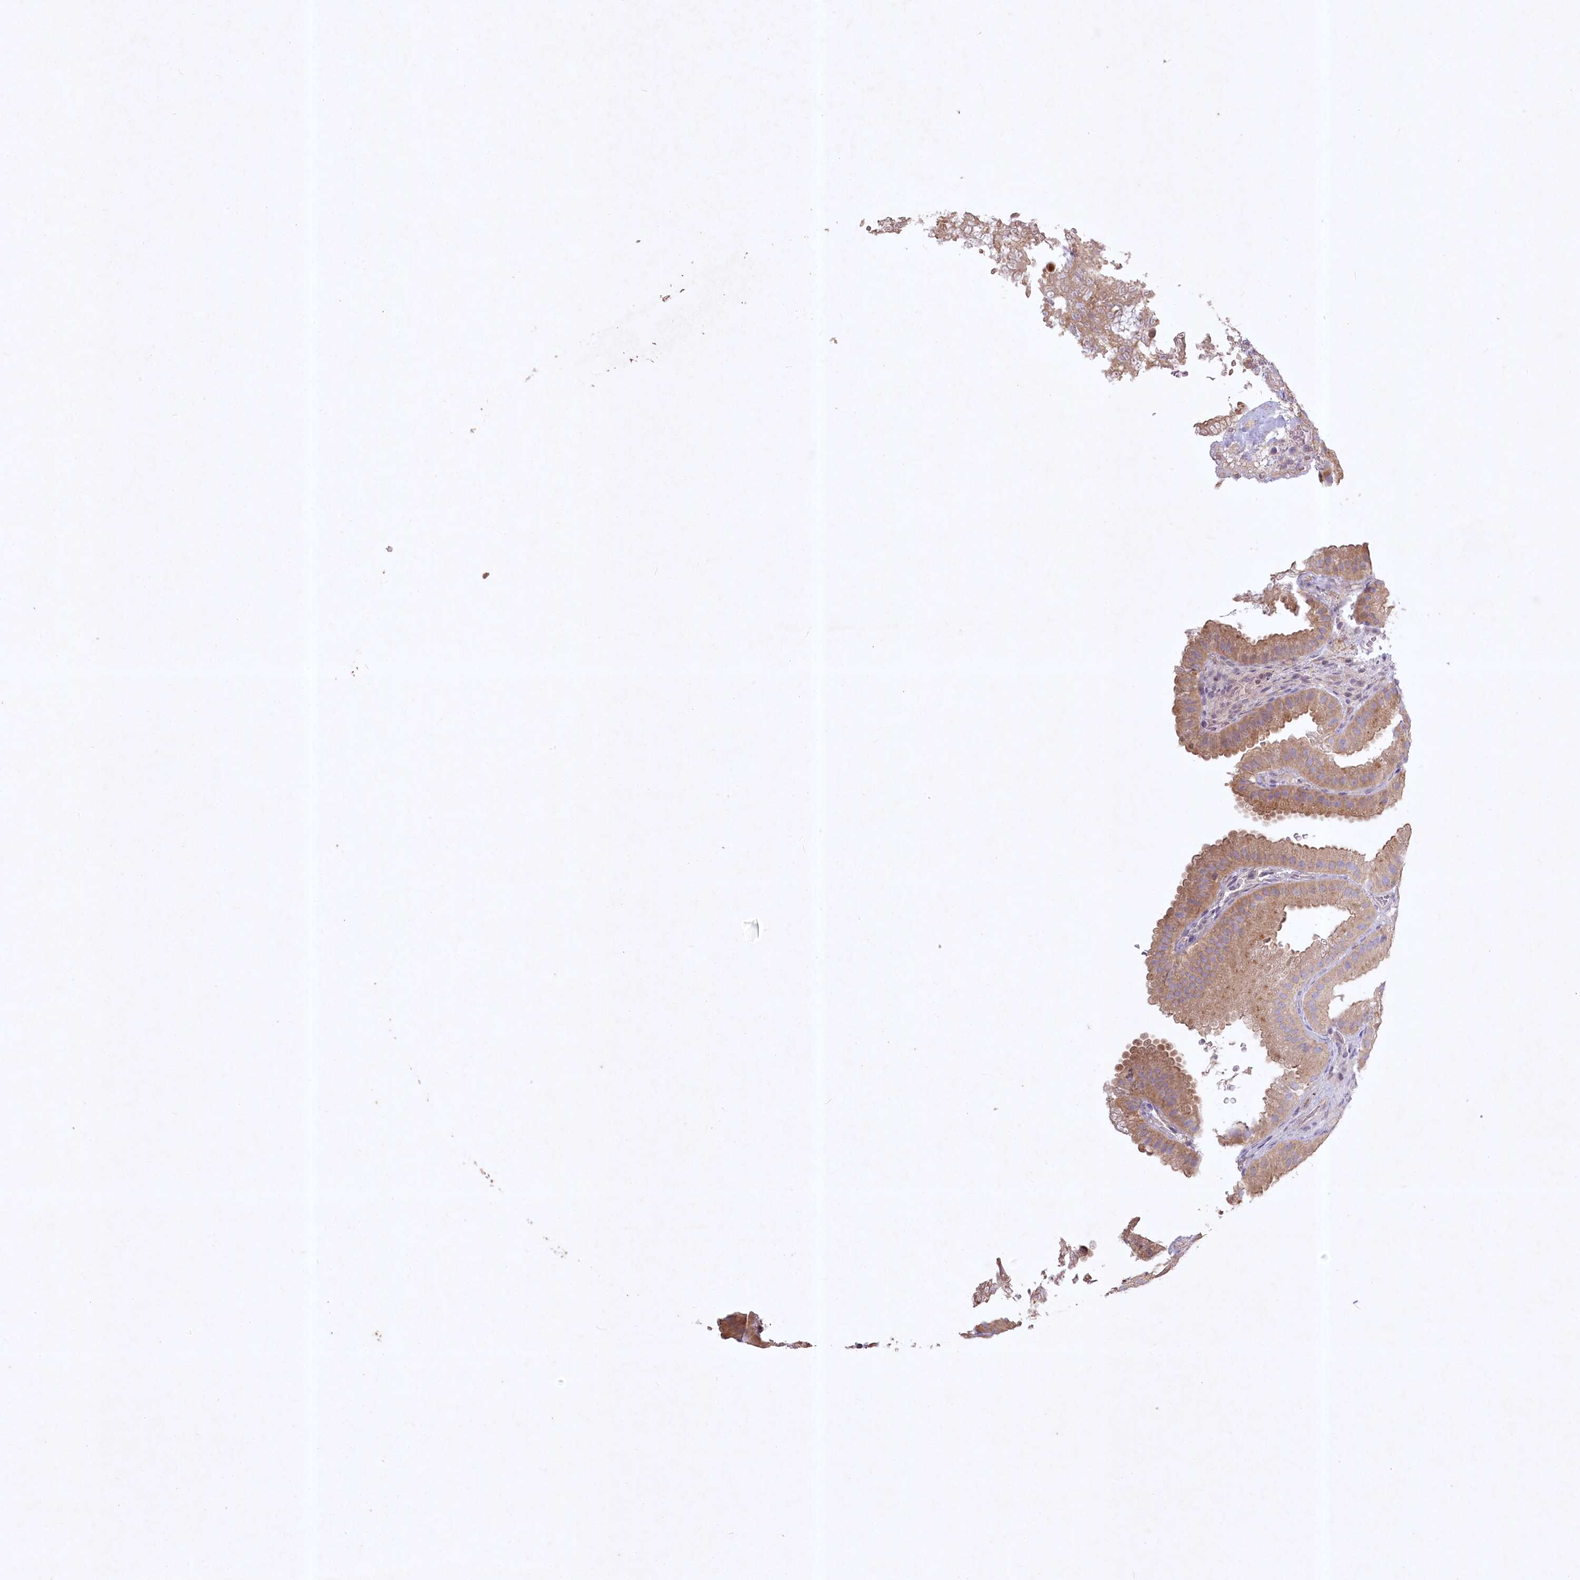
{"staining": {"intensity": "moderate", "quantity": ">75%", "location": "cytoplasmic/membranous"}, "tissue": "gallbladder", "cell_type": "Glandular cells", "image_type": "normal", "snomed": [{"axis": "morphology", "description": "Normal tissue, NOS"}, {"axis": "topography", "description": "Gallbladder"}], "caption": "Moderate cytoplasmic/membranous expression is appreciated in approximately >75% of glandular cells in unremarkable gallbladder.", "gene": "INPP4B", "patient": {"sex": "female", "age": 30}}